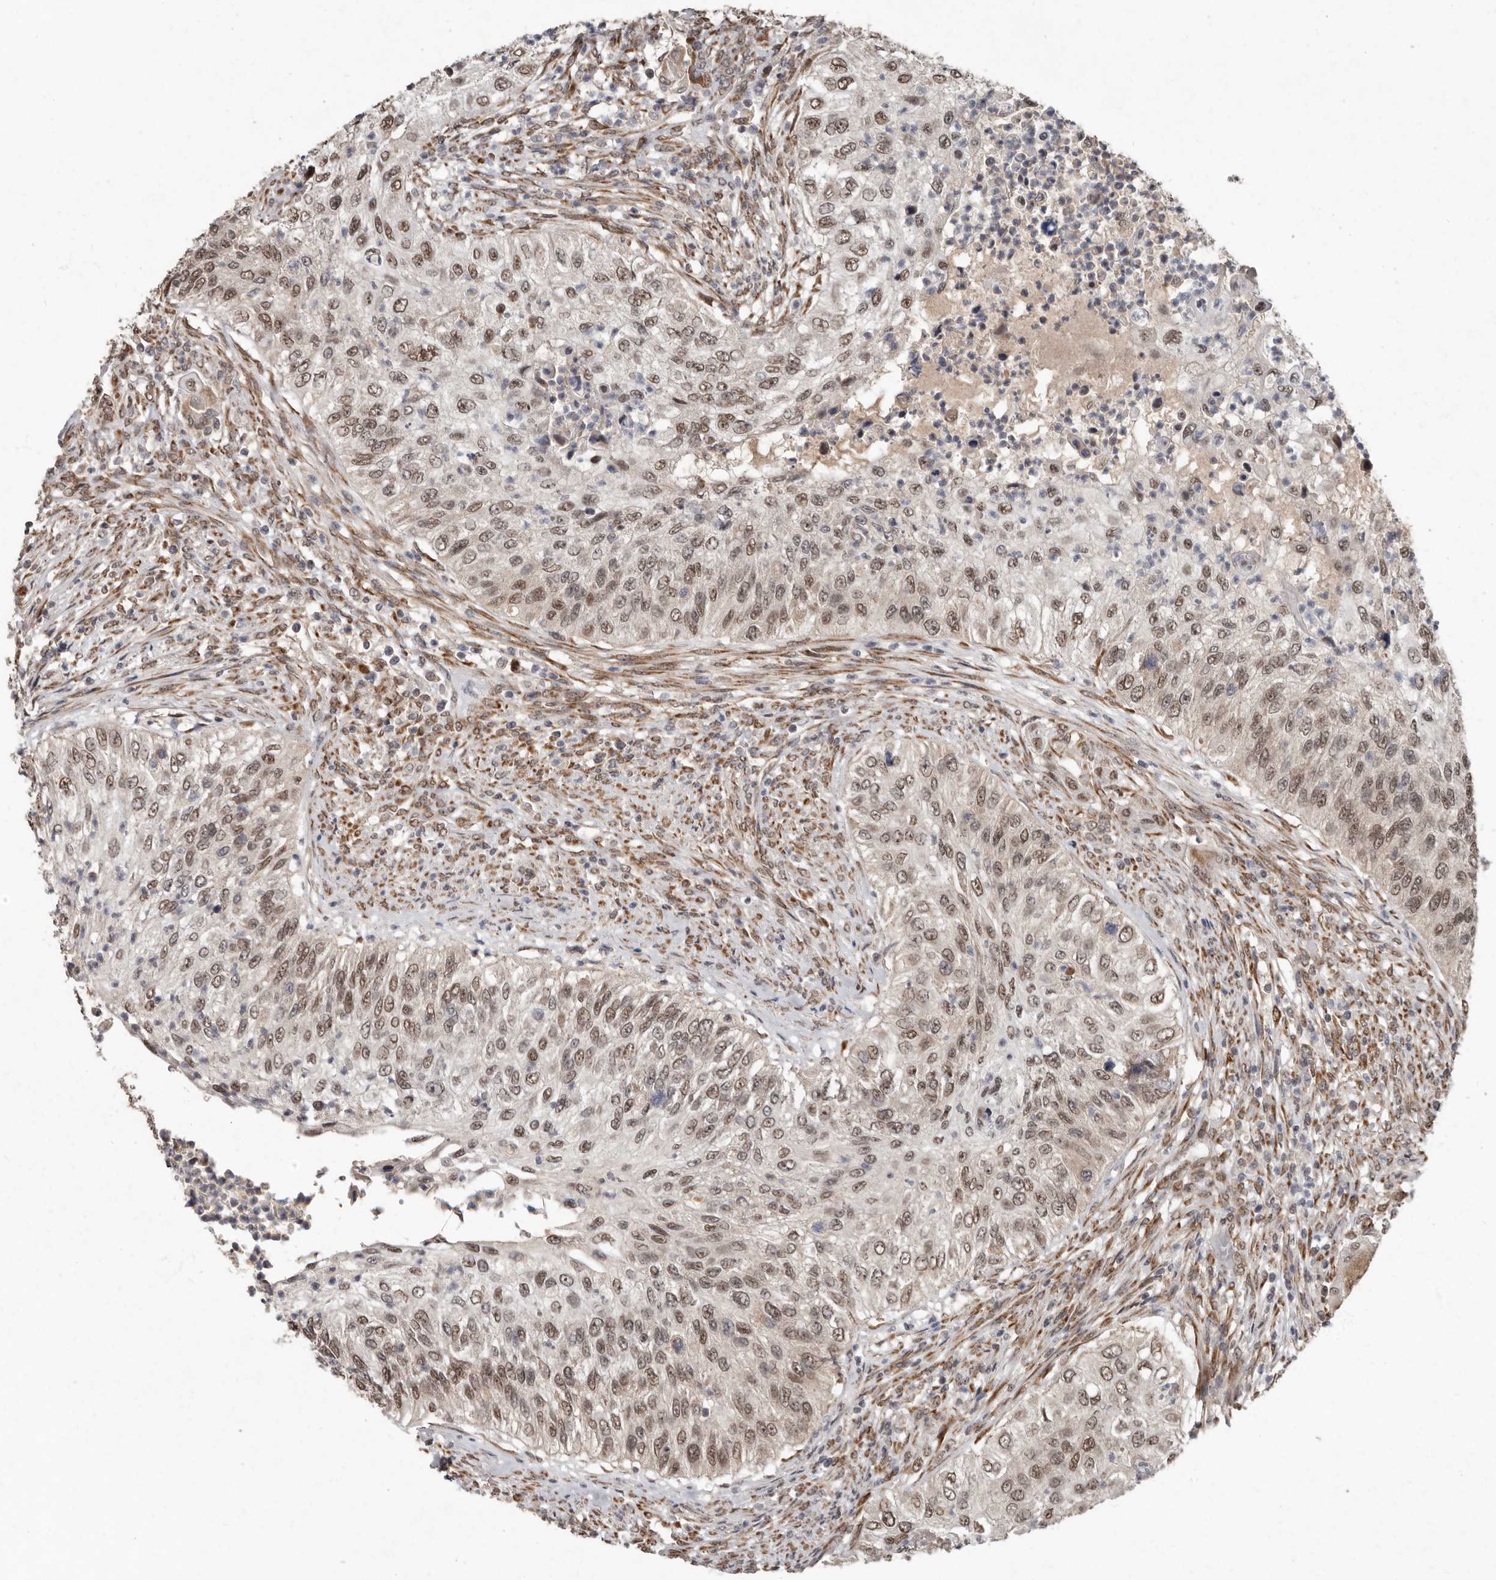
{"staining": {"intensity": "moderate", "quantity": ">75%", "location": "nuclear"}, "tissue": "urothelial cancer", "cell_type": "Tumor cells", "image_type": "cancer", "snomed": [{"axis": "morphology", "description": "Urothelial carcinoma, High grade"}, {"axis": "topography", "description": "Urinary bladder"}], "caption": "High-magnification brightfield microscopy of urothelial cancer stained with DAB (3,3'-diaminobenzidine) (brown) and counterstained with hematoxylin (blue). tumor cells exhibit moderate nuclear positivity is present in about>75% of cells.", "gene": "LRGUK", "patient": {"sex": "female", "age": 60}}